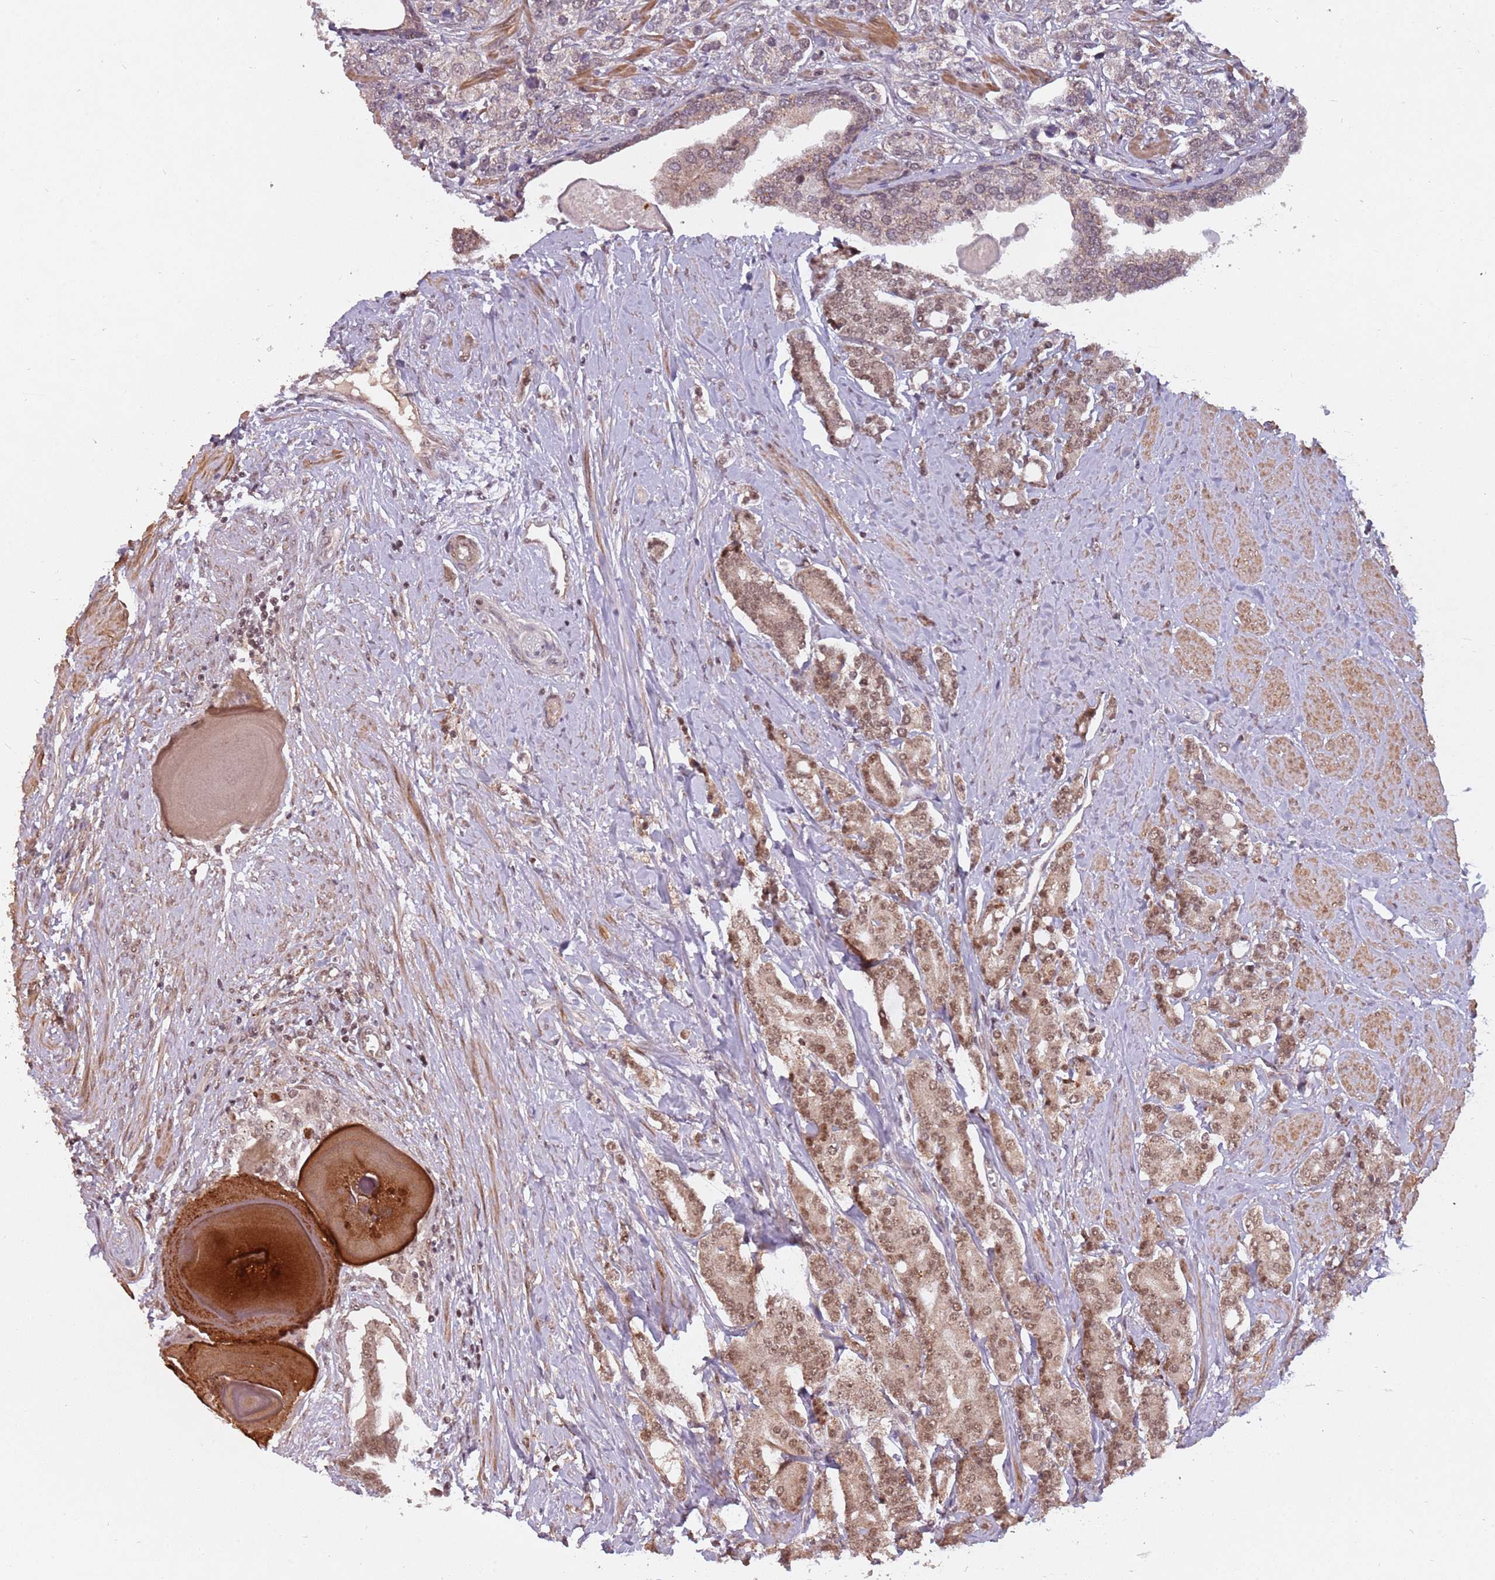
{"staining": {"intensity": "moderate", "quantity": ">75%", "location": "cytoplasmic/membranous,nuclear"}, "tissue": "prostate cancer", "cell_type": "Tumor cells", "image_type": "cancer", "snomed": [{"axis": "morphology", "description": "Adenocarcinoma, High grade"}, {"axis": "topography", "description": "Prostate"}], "caption": "Immunohistochemical staining of prostate adenocarcinoma (high-grade) exhibits moderate cytoplasmic/membranous and nuclear protein staining in approximately >75% of tumor cells.", "gene": "SUDS3", "patient": {"sex": "male", "age": 62}}